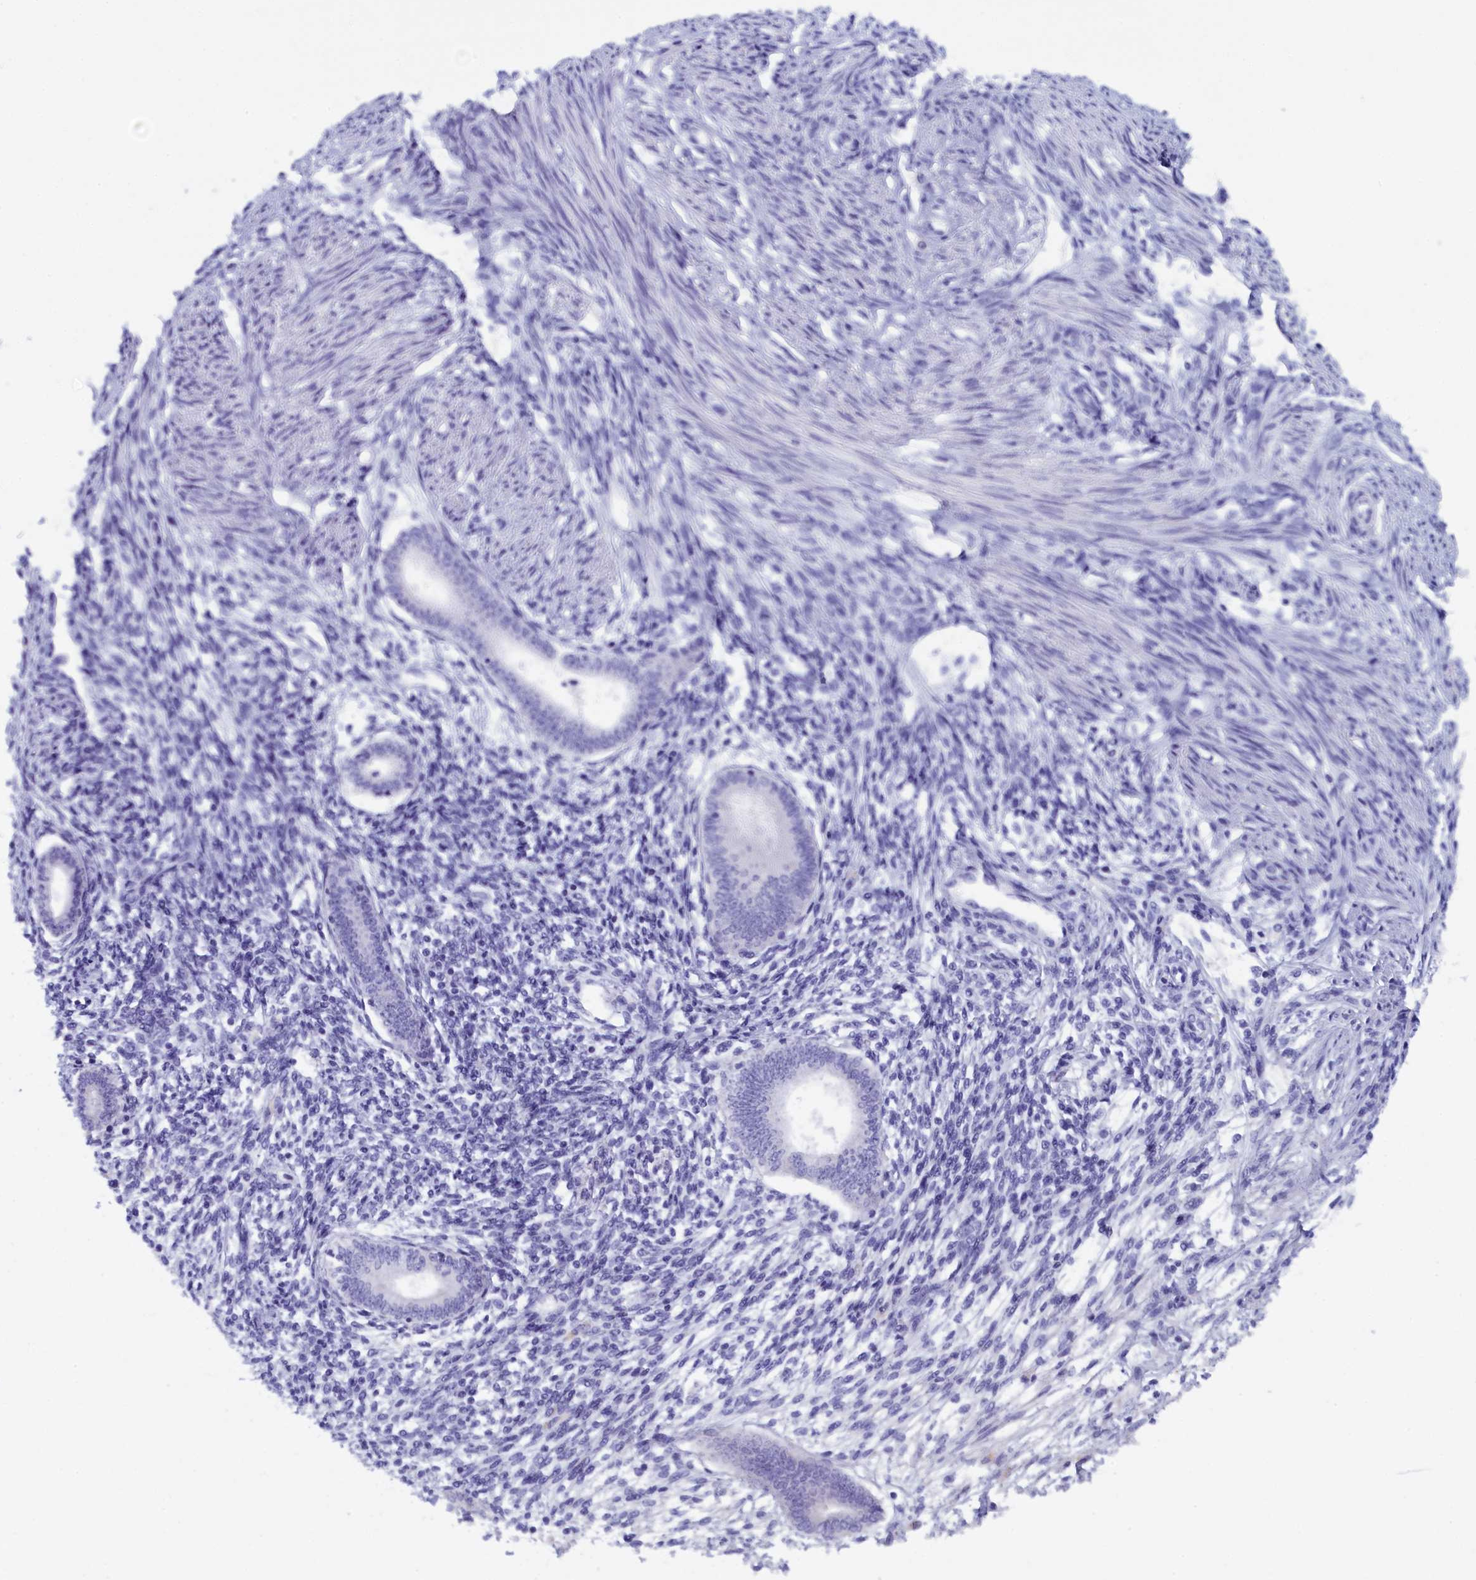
{"staining": {"intensity": "negative", "quantity": "none", "location": "none"}, "tissue": "endometrium", "cell_type": "Cells in endometrial stroma", "image_type": "normal", "snomed": [{"axis": "morphology", "description": "Normal tissue, NOS"}, {"axis": "topography", "description": "Endometrium"}], "caption": "IHC image of unremarkable endometrium: endometrium stained with DAB demonstrates no significant protein positivity in cells in endometrial stroma.", "gene": "ANKRD2", "patient": {"sex": "female", "age": 56}}